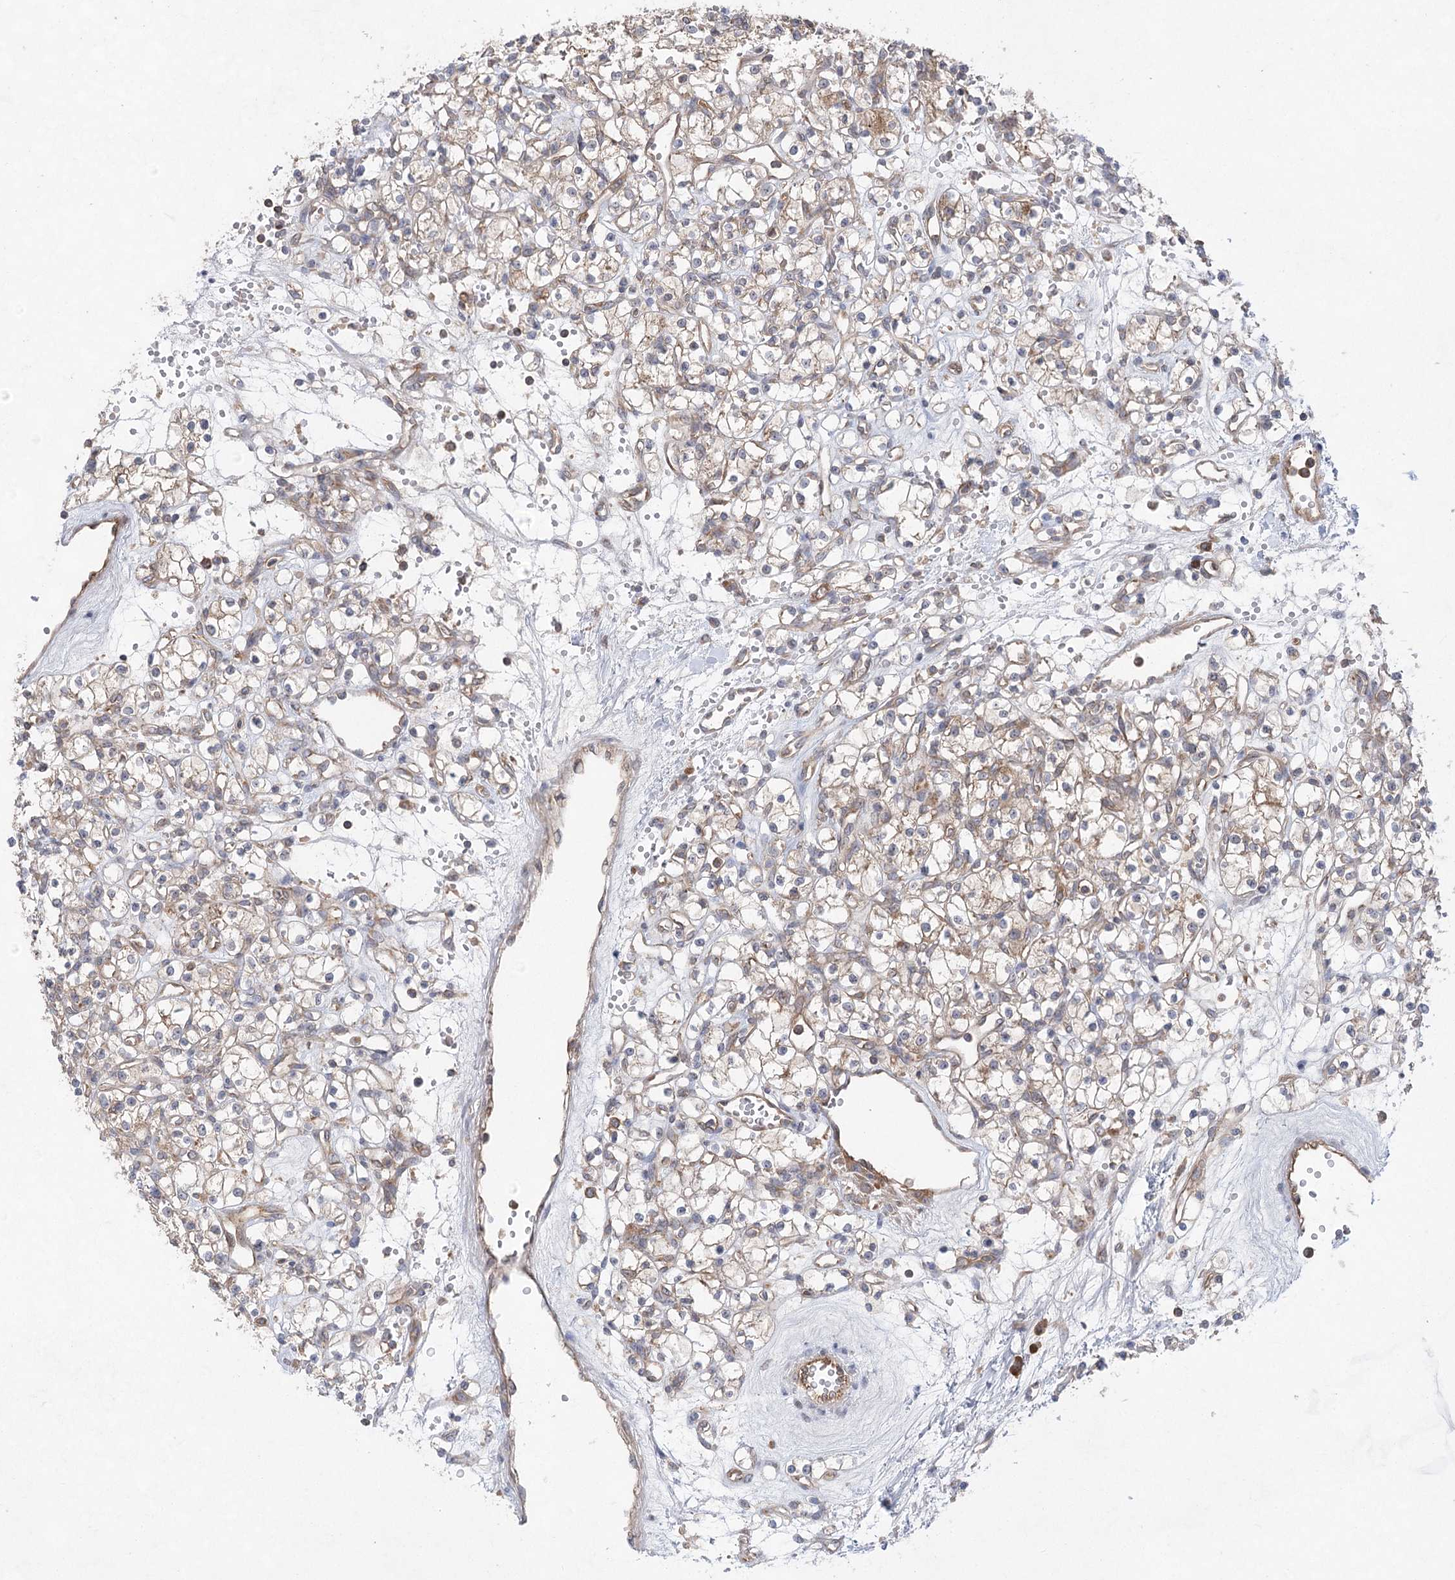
{"staining": {"intensity": "moderate", "quantity": "25%-75%", "location": "cytoplasmic/membranous"}, "tissue": "renal cancer", "cell_type": "Tumor cells", "image_type": "cancer", "snomed": [{"axis": "morphology", "description": "Adenocarcinoma, NOS"}, {"axis": "topography", "description": "Kidney"}], "caption": "Human renal cancer (adenocarcinoma) stained with a brown dye demonstrates moderate cytoplasmic/membranous positive staining in approximately 25%-75% of tumor cells.", "gene": "EIF3A", "patient": {"sex": "female", "age": 59}}